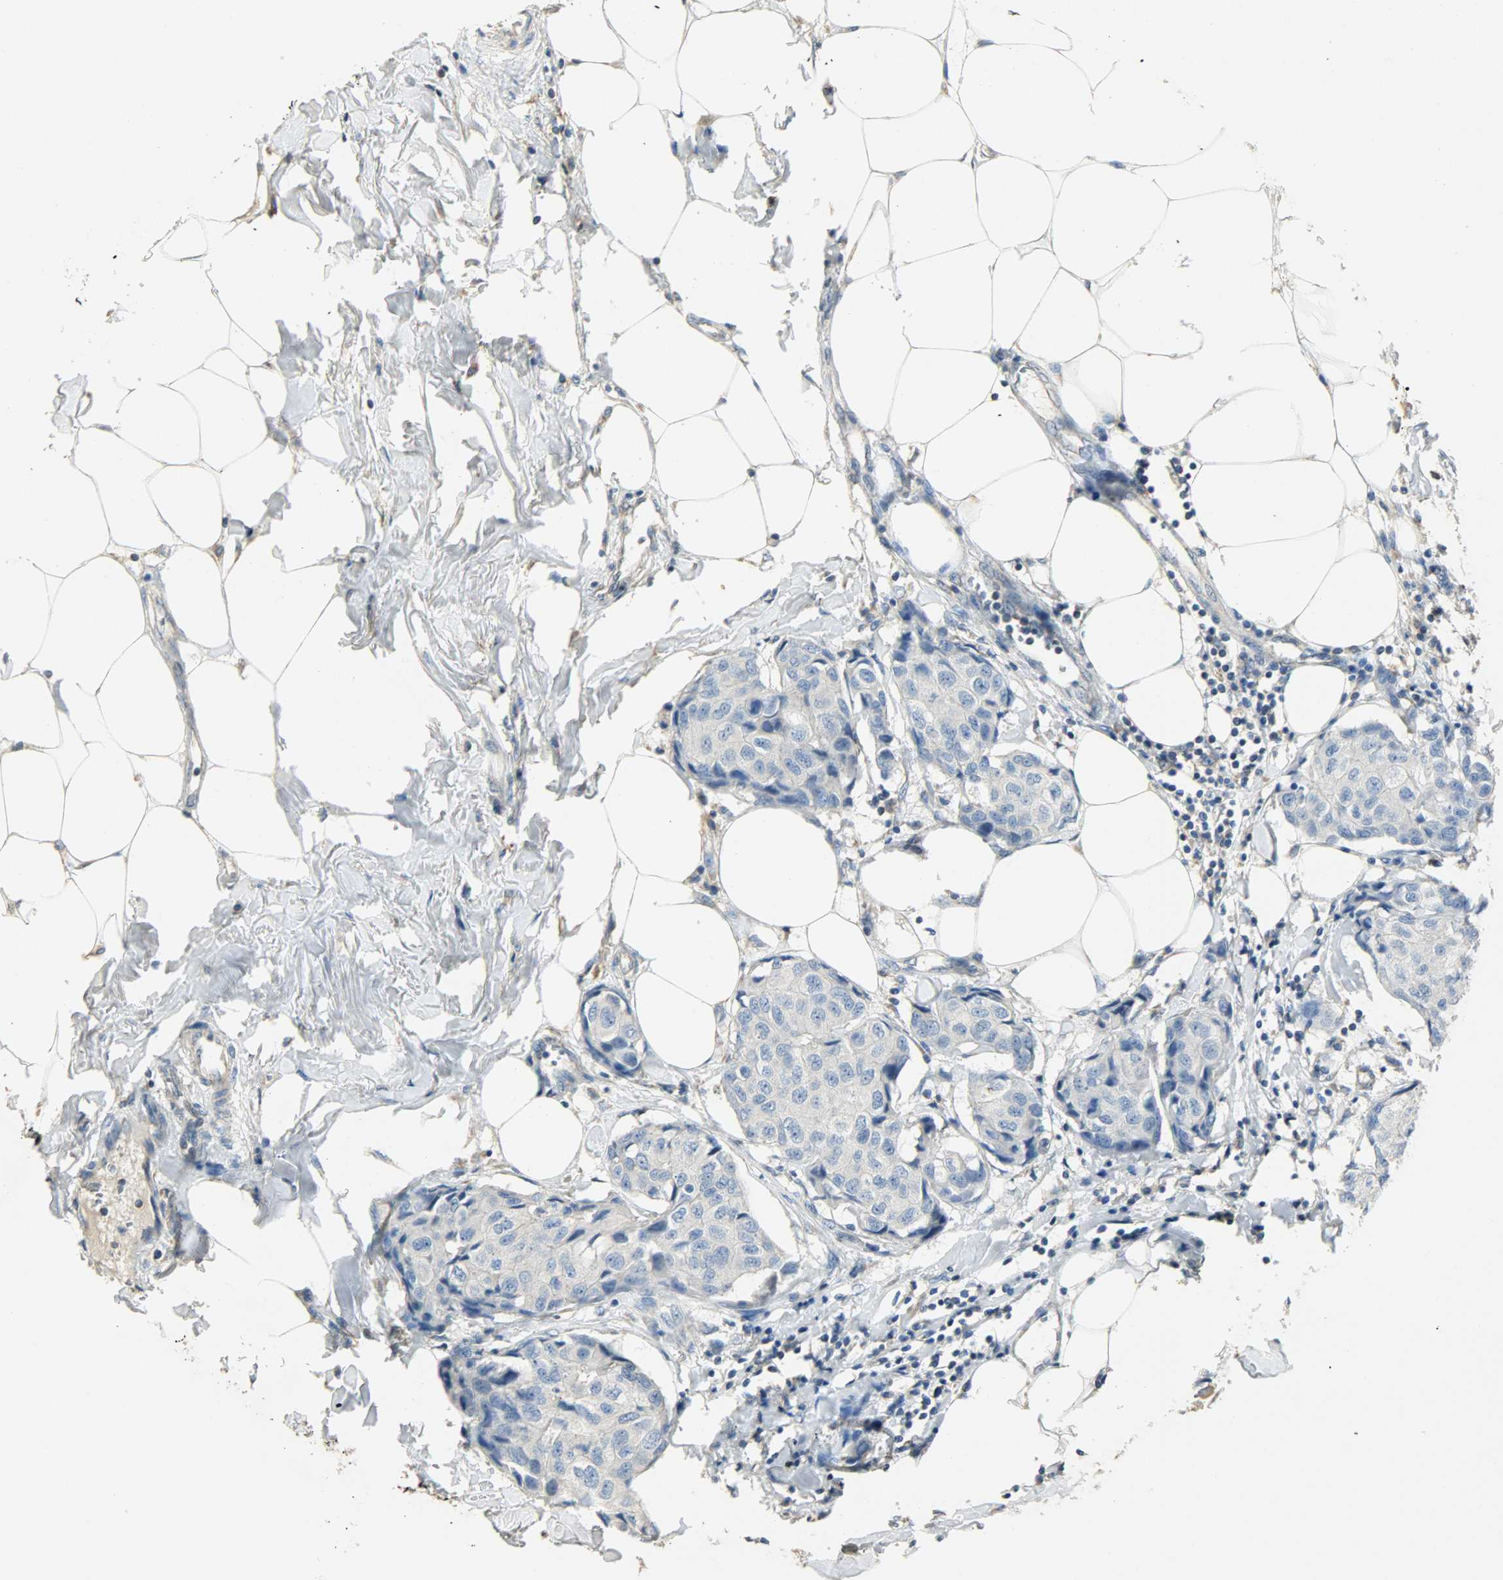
{"staining": {"intensity": "negative", "quantity": "none", "location": "none"}, "tissue": "breast cancer", "cell_type": "Tumor cells", "image_type": "cancer", "snomed": [{"axis": "morphology", "description": "Duct carcinoma"}, {"axis": "topography", "description": "Breast"}], "caption": "Immunohistochemistry (IHC) of breast cancer reveals no positivity in tumor cells.", "gene": "NNT", "patient": {"sex": "female", "age": 80}}